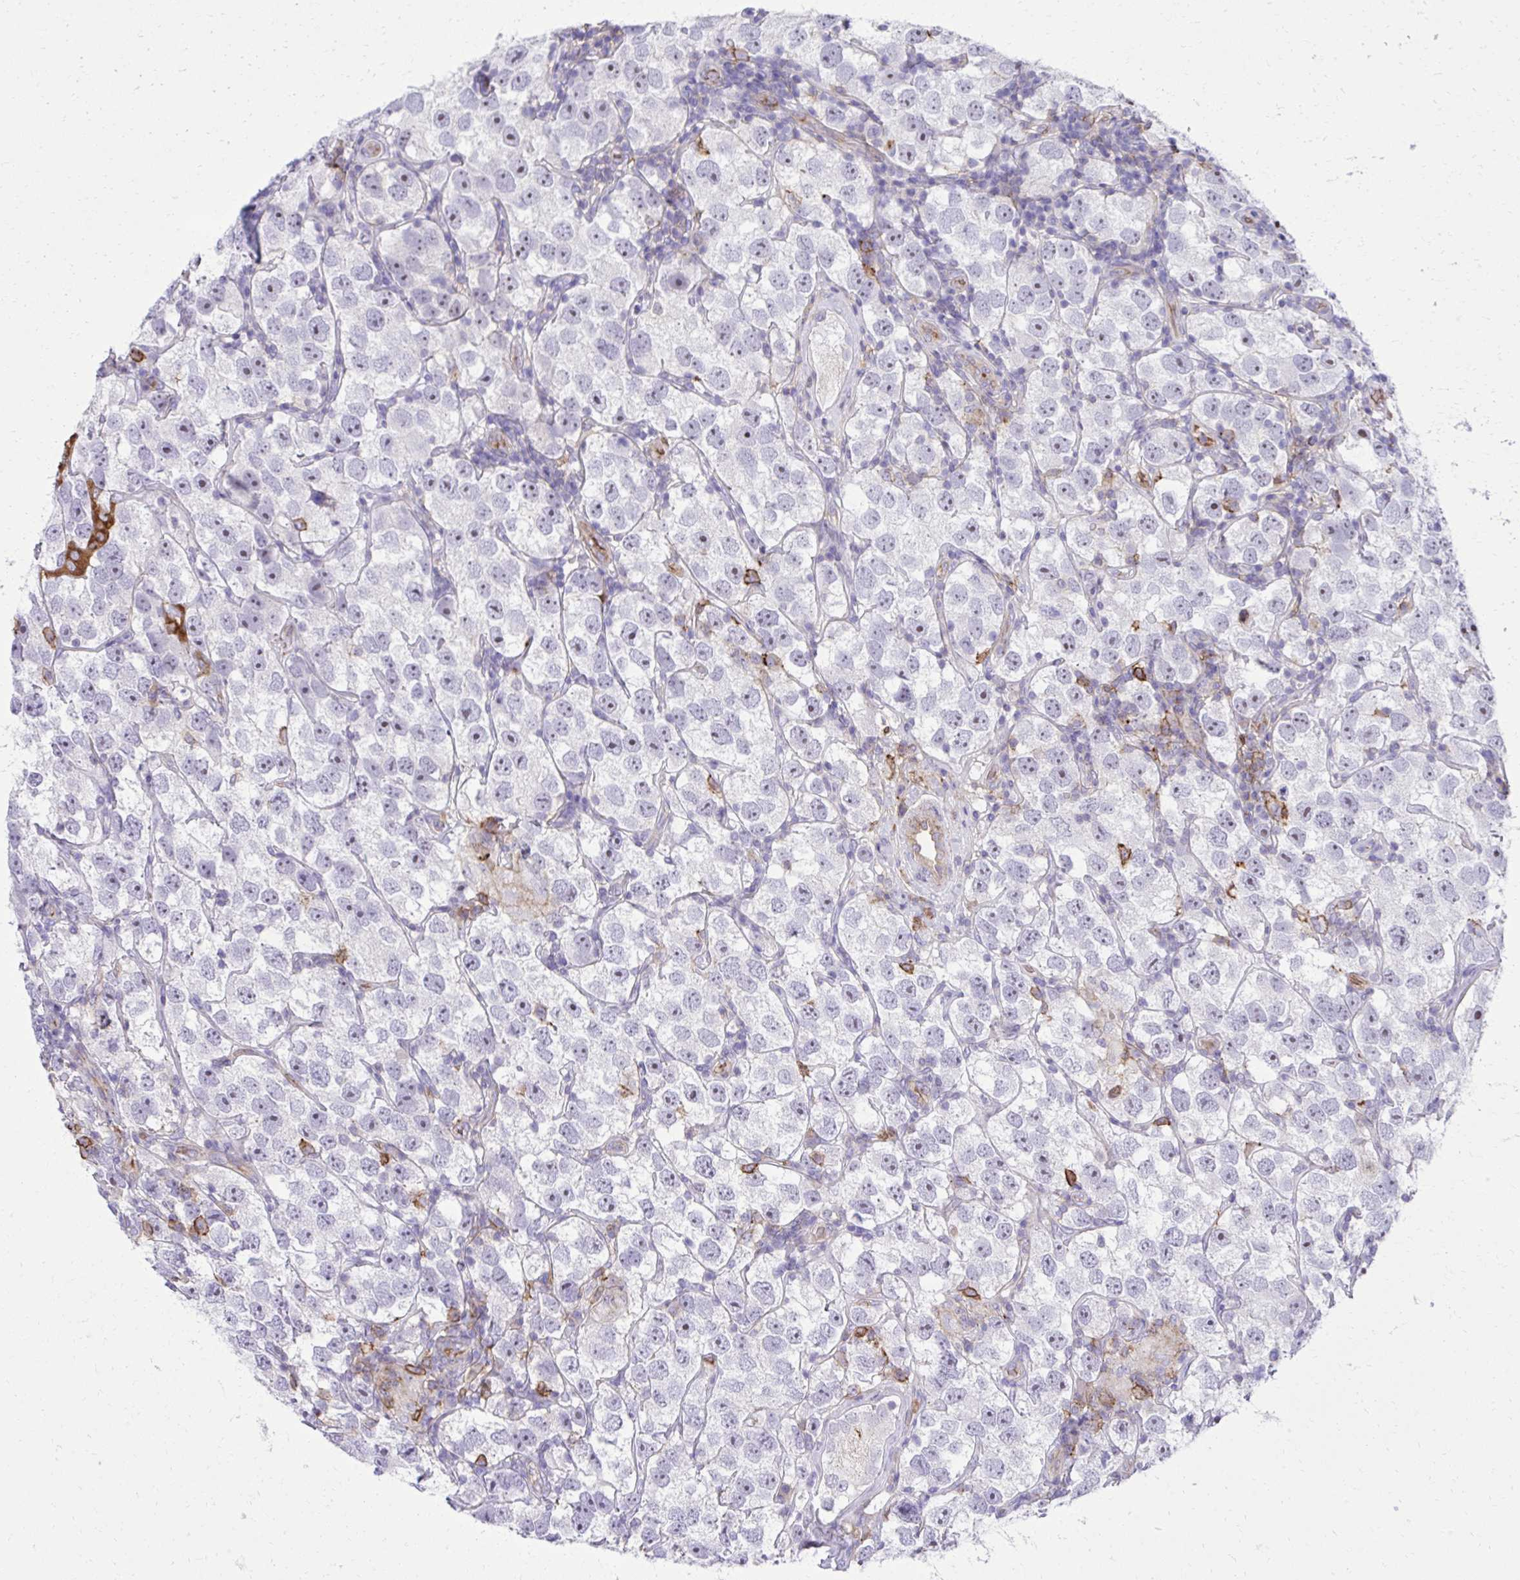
{"staining": {"intensity": "negative", "quantity": "none", "location": "none"}, "tissue": "testis cancer", "cell_type": "Tumor cells", "image_type": "cancer", "snomed": [{"axis": "morphology", "description": "Seminoma, NOS"}, {"axis": "topography", "description": "Testis"}], "caption": "Immunohistochemistry histopathology image of human testis cancer stained for a protein (brown), which exhibits no positivity in tumor cells.", "gene": "PITPNM3", "patient": {"sex": "male", "age": 26}}